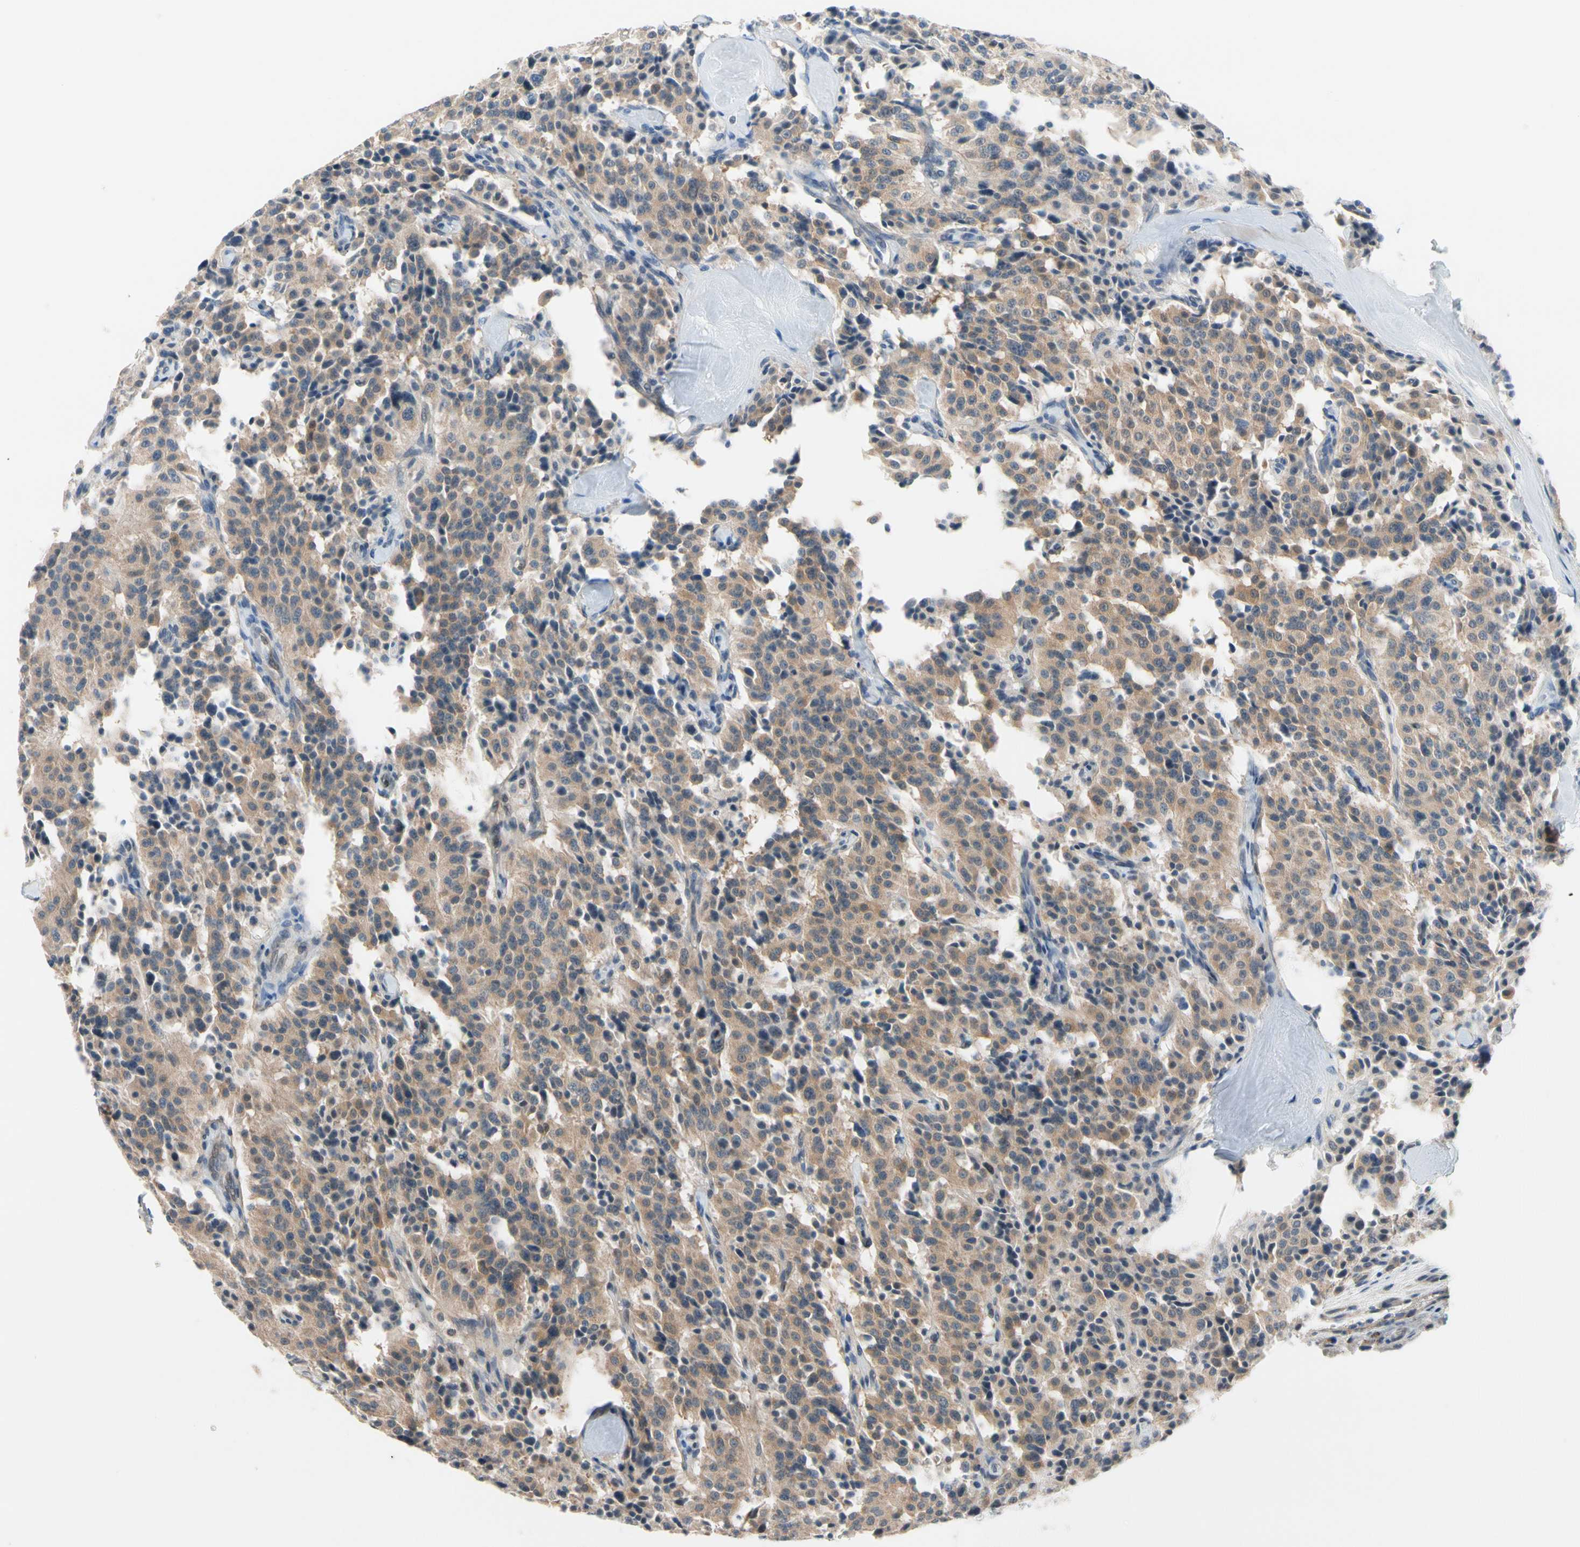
{"staining": {"intensity": "moderate", "quantity": ">75%", "location": "cytoplasmic/membranous"}, "tissue": "carcinoid", "cell_type": "Tumor cells", "image_type": "cancer", "snomed": [{"axis": "morphology", "description": "Carcinoid, malignant, NOS"}, {"axis": "topography", "description": "Lung"}], "caption": "Immunohistochemical staining of human malignant carcinoid exhibits medium levels of moderate cytoplasmic/membranous protein expression in about >75% of tumor cells.", "gene": "CFAP36", "patient": {"sex": "male", "age": 30}}